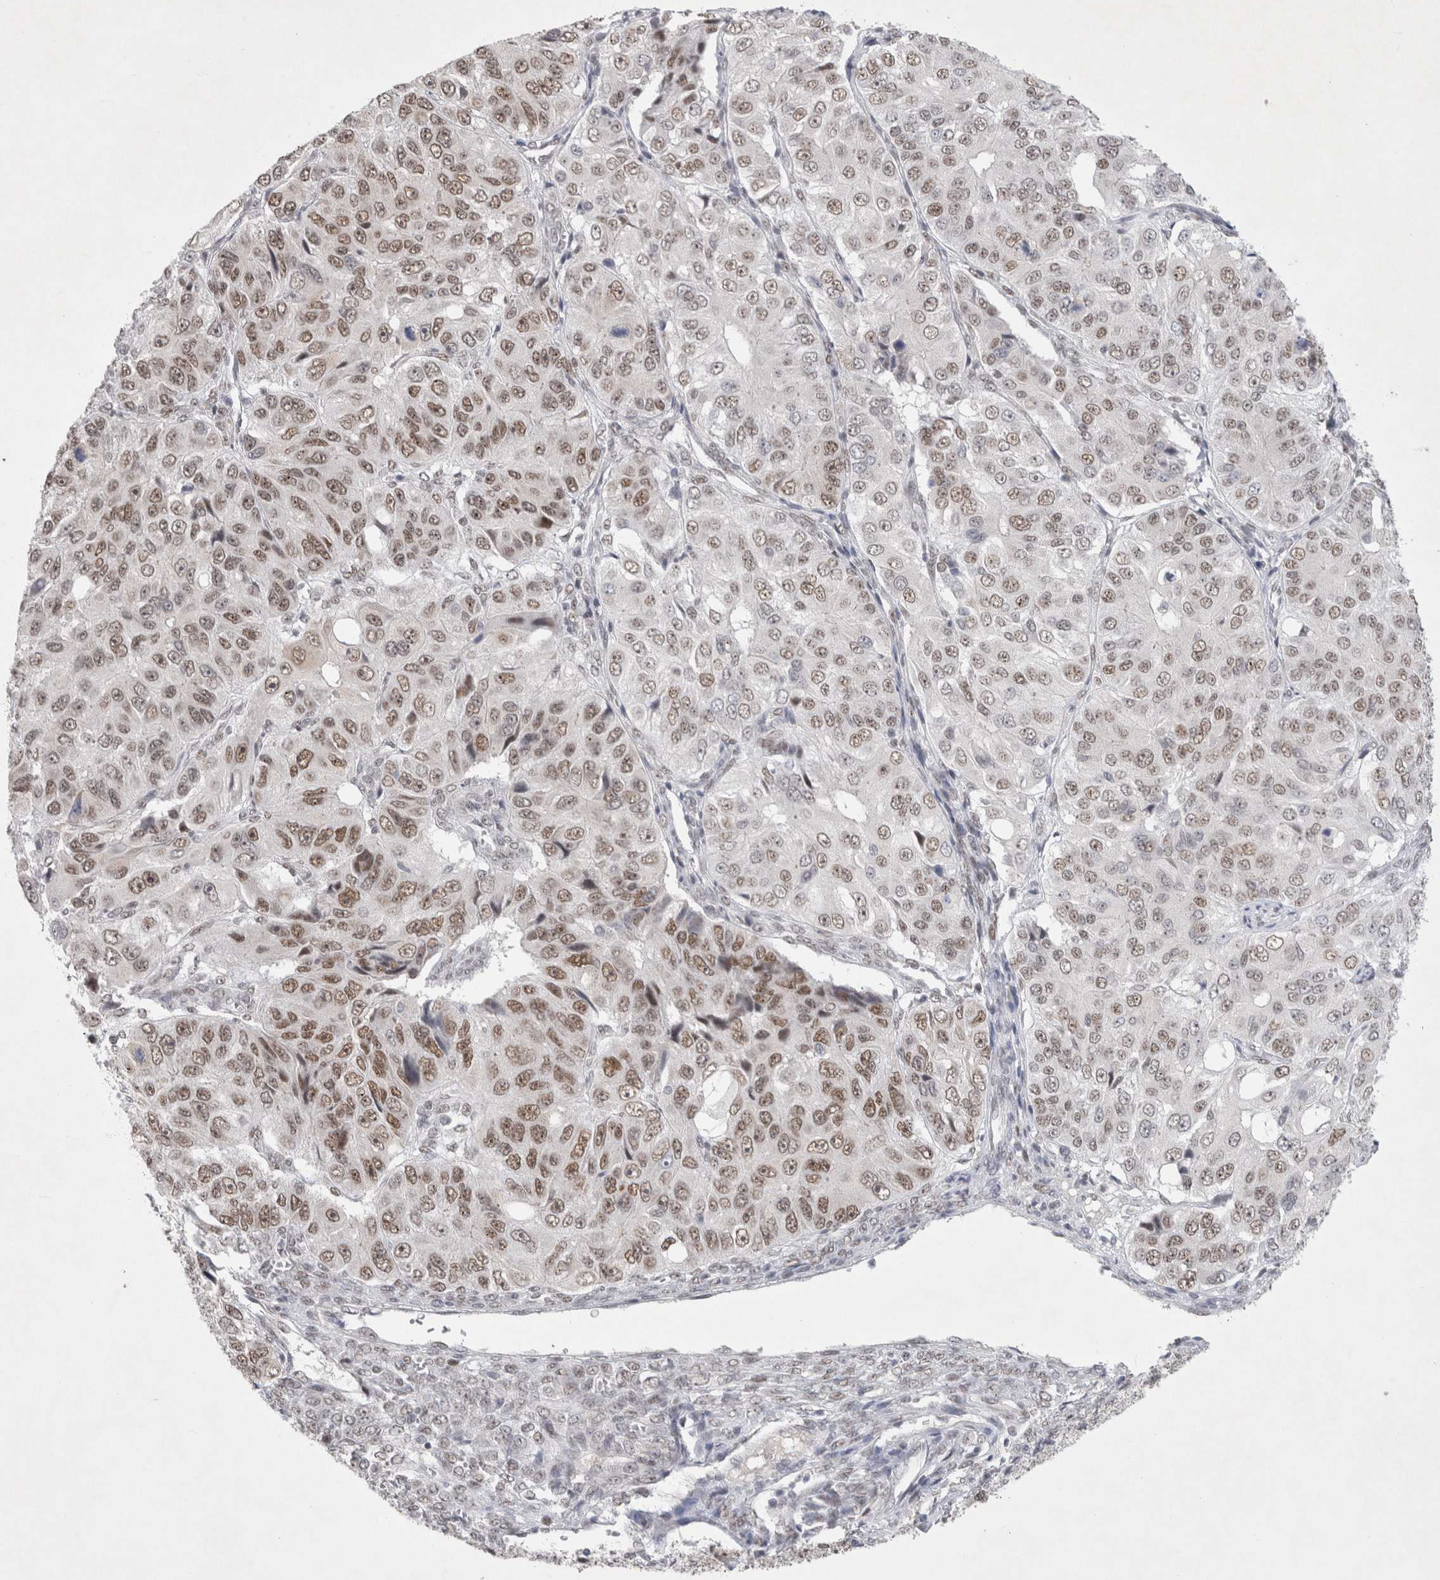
{"staining": {"intensity": "moderate", "quantity": ">75%", "location": "nuclear"}, "tissue": "ovarian cancer", "cell_type": "Tumor cells", "image_type": "cancer", "snomed": [{"axis": "morphology", "description": "Carcinoma, endometroid"}, {"axis": "topography", "description": "Ovary"}], "caption": "A histopathology image of human ovarian endometroid carcinoma stained for a protein displays moderate nuclear brown staining in tumor cells. (DAB (3,3'-diaminobenzidine) IHC, brown staining for protein, blue staining for nuclei).", "gene": "RECQL4", "patient": {"sex": "female", "age": 51}}